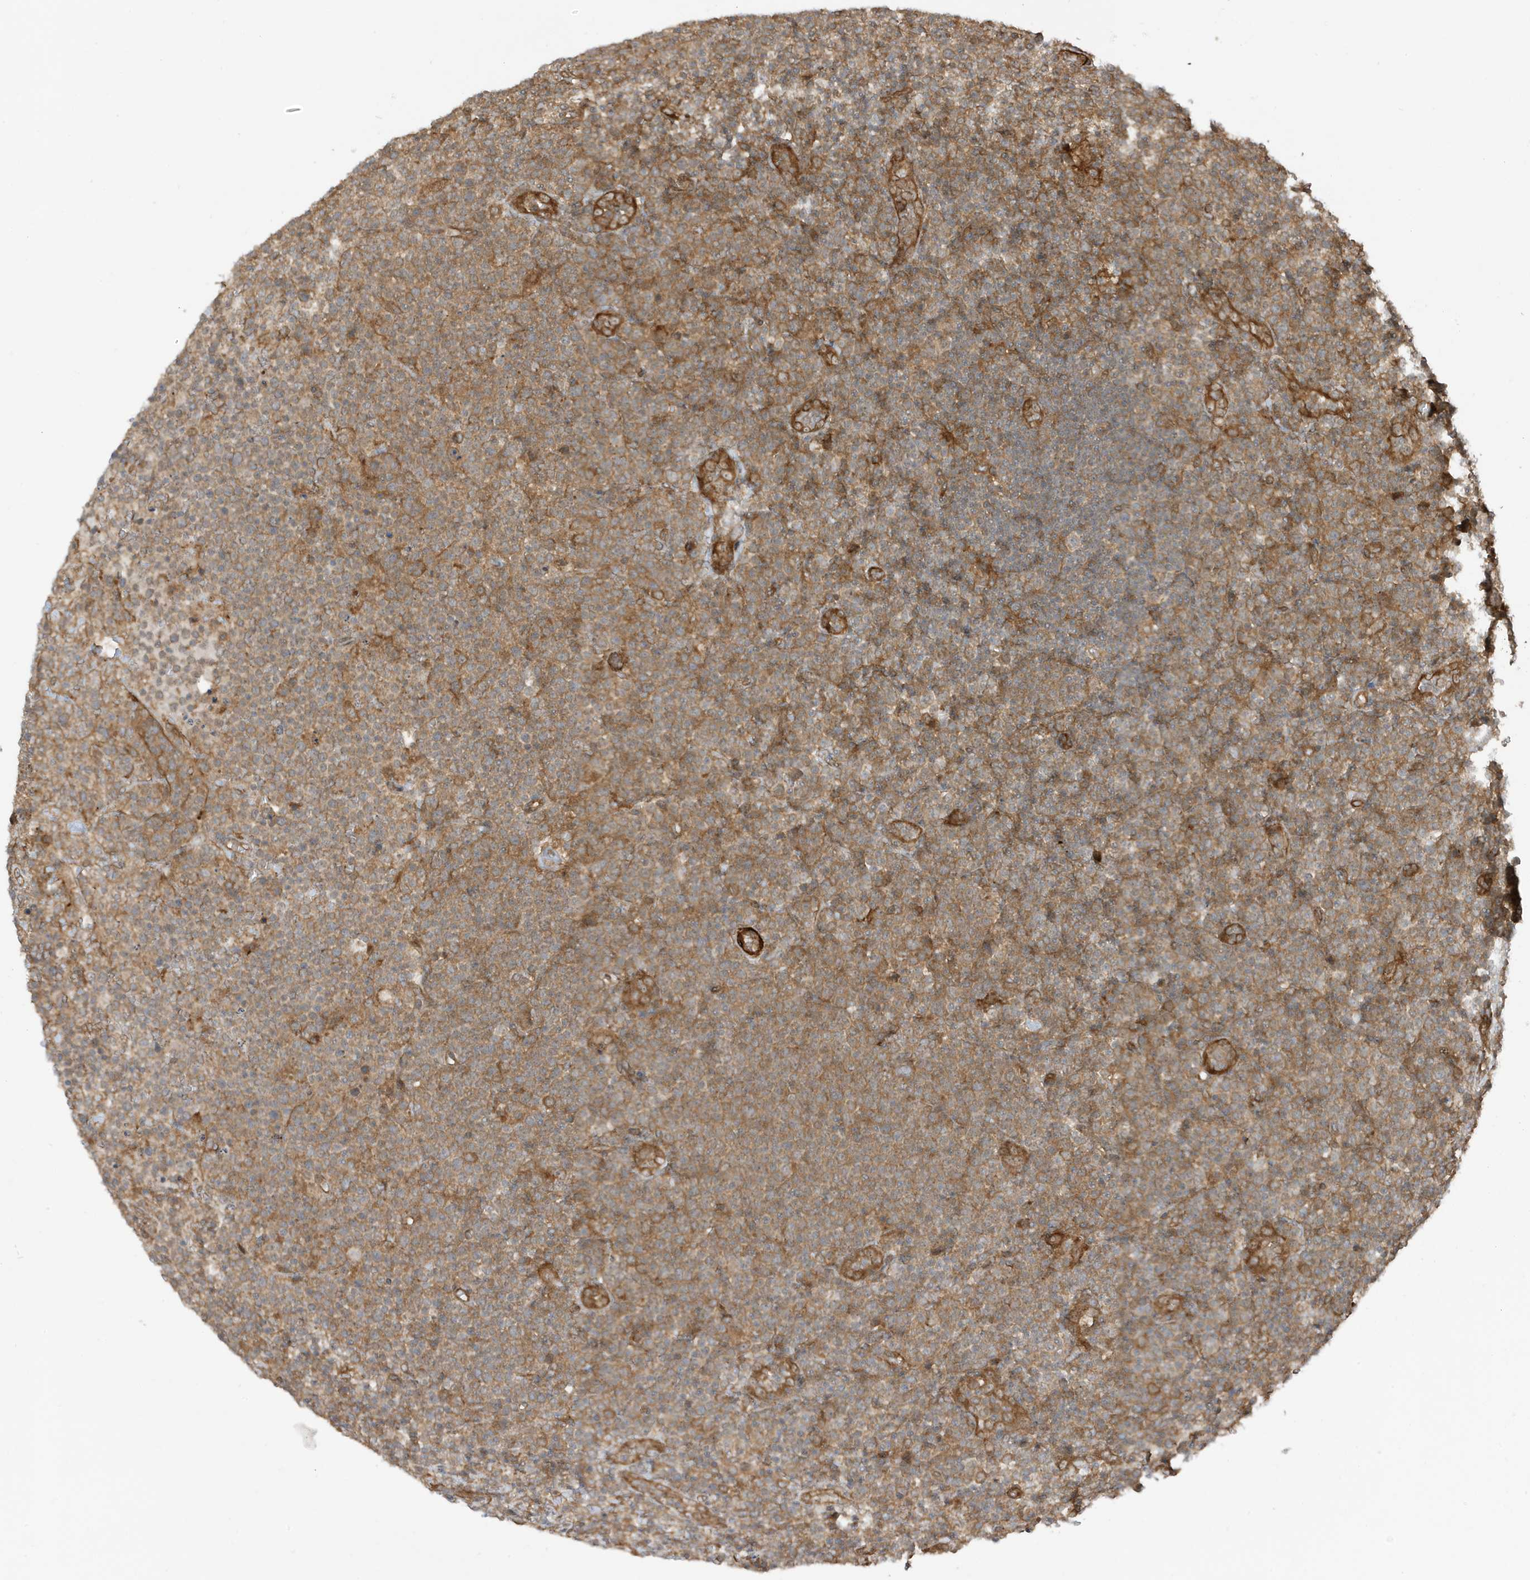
{"staining": {"intensity": "moderate", "quantity": ">75%", "location": "cytoplasmic/membranous"}, "tissue": "lymphoma", "cell_type": "Tumor cells", "image_type": "cancer", "snomed": [{"axis": "morphology", "description": "Malignant lymphoma, non-Hodgkin's type, High grade"}, {"axis": "topography", "description": "Lymph node"}], "caption": "Lymphoma stained with immunohistochemistry demonstrates moderate cytoplasmic/membranous positivity in about >75% of tumor cells.", "gene": "CDC42EP3", "patient": {"sex": "male", "age": 61}}